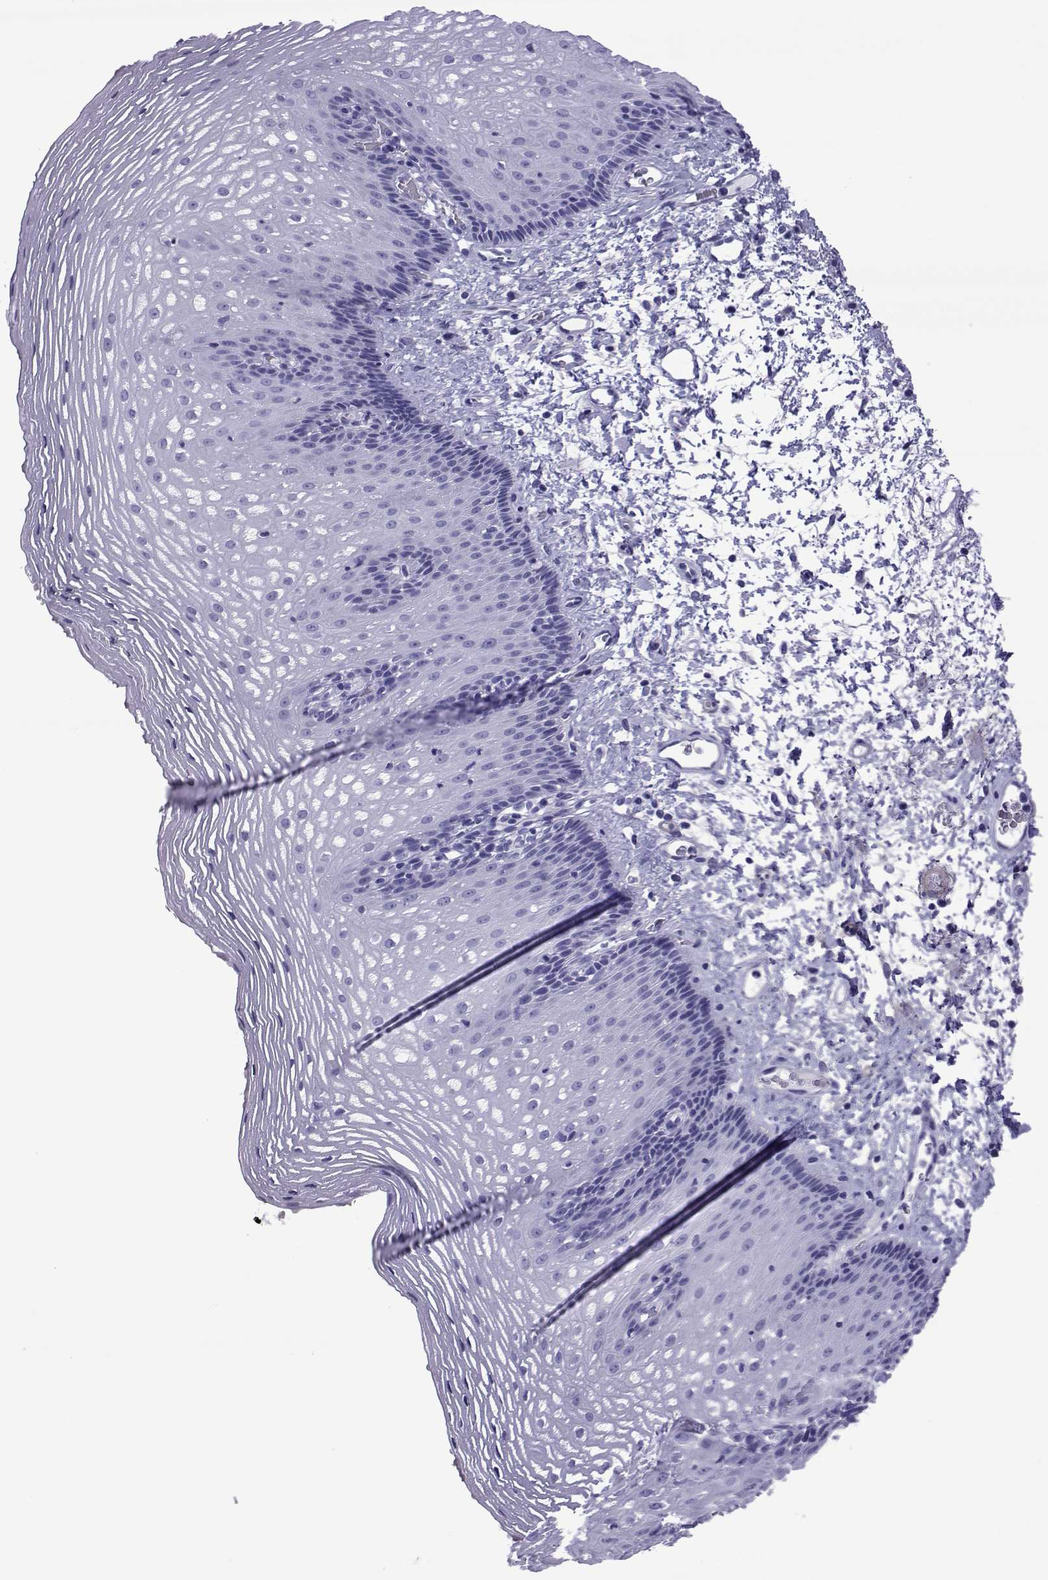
{"staining": {"intensity": "negative", "quantity": "none", "location": "none"}, "tissue": "esophagus", "cell_type": "Squamous epithelial cells", "image_type": "normal", "snomed": [{"axis": "morphology", "description": "Normal tissue, NOS"}, {"axis": "topography", "description": "Esophagus"}], "caption": "The micrograph reveals no staining of squamous epithelial cells in benign esophagus. The staining is performed using DAB (3,3'-diaminobenzidine) brown chromogen with nuclei counter-stained in using hematoxylin.", "gene": "SPANXA1", "patient": {"sex": "male", "age": 76}}